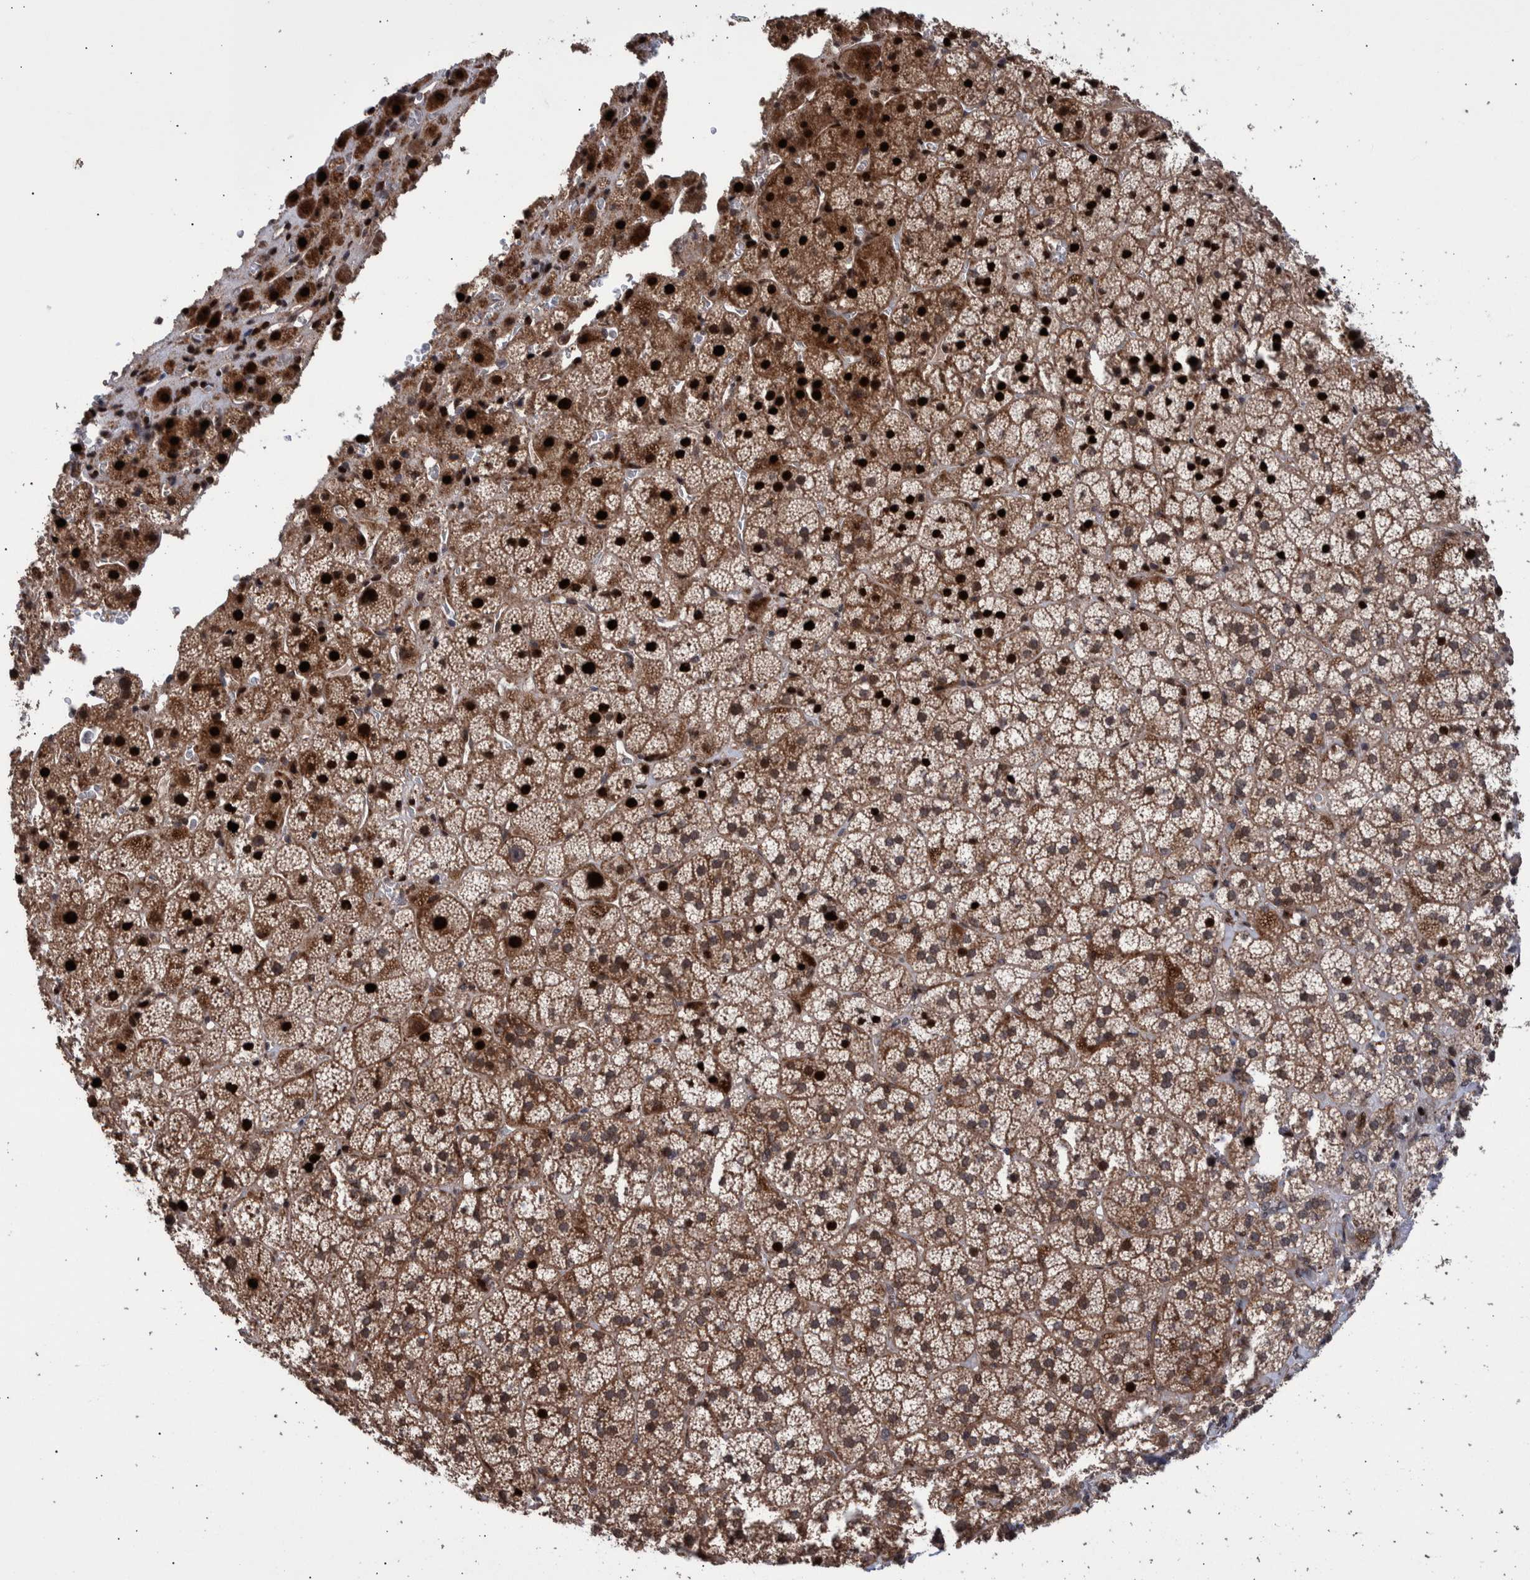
{"staining": {"intensity": "moderate", "quantity": ">75%", "location": "cytoplasmic/membranous,nuclear"}, "tissue": "adrenal gland", "cell_type": "Glandular cells", "image_type": "normal", "snomed": [{"axis": "morphology", "description": "Normal tissue, NOS"}, {"axis": "topography", "description": "Adrenal gland"}], "caption": "IHC staining of benign adrenal gland, which displays medium levels of moderate cytoplasmic/membranous,nuclear expression in approximately >75% of glandular cells indicating moderate cytoplasmic/membranous,nuclear protein expression. The staining was performed using DAB (brown) for protein detection and nuclei were counterstained in hematoxylin (blue).", "gene": "SHISA6", "patient": {"sex": "female", "age": 44}}